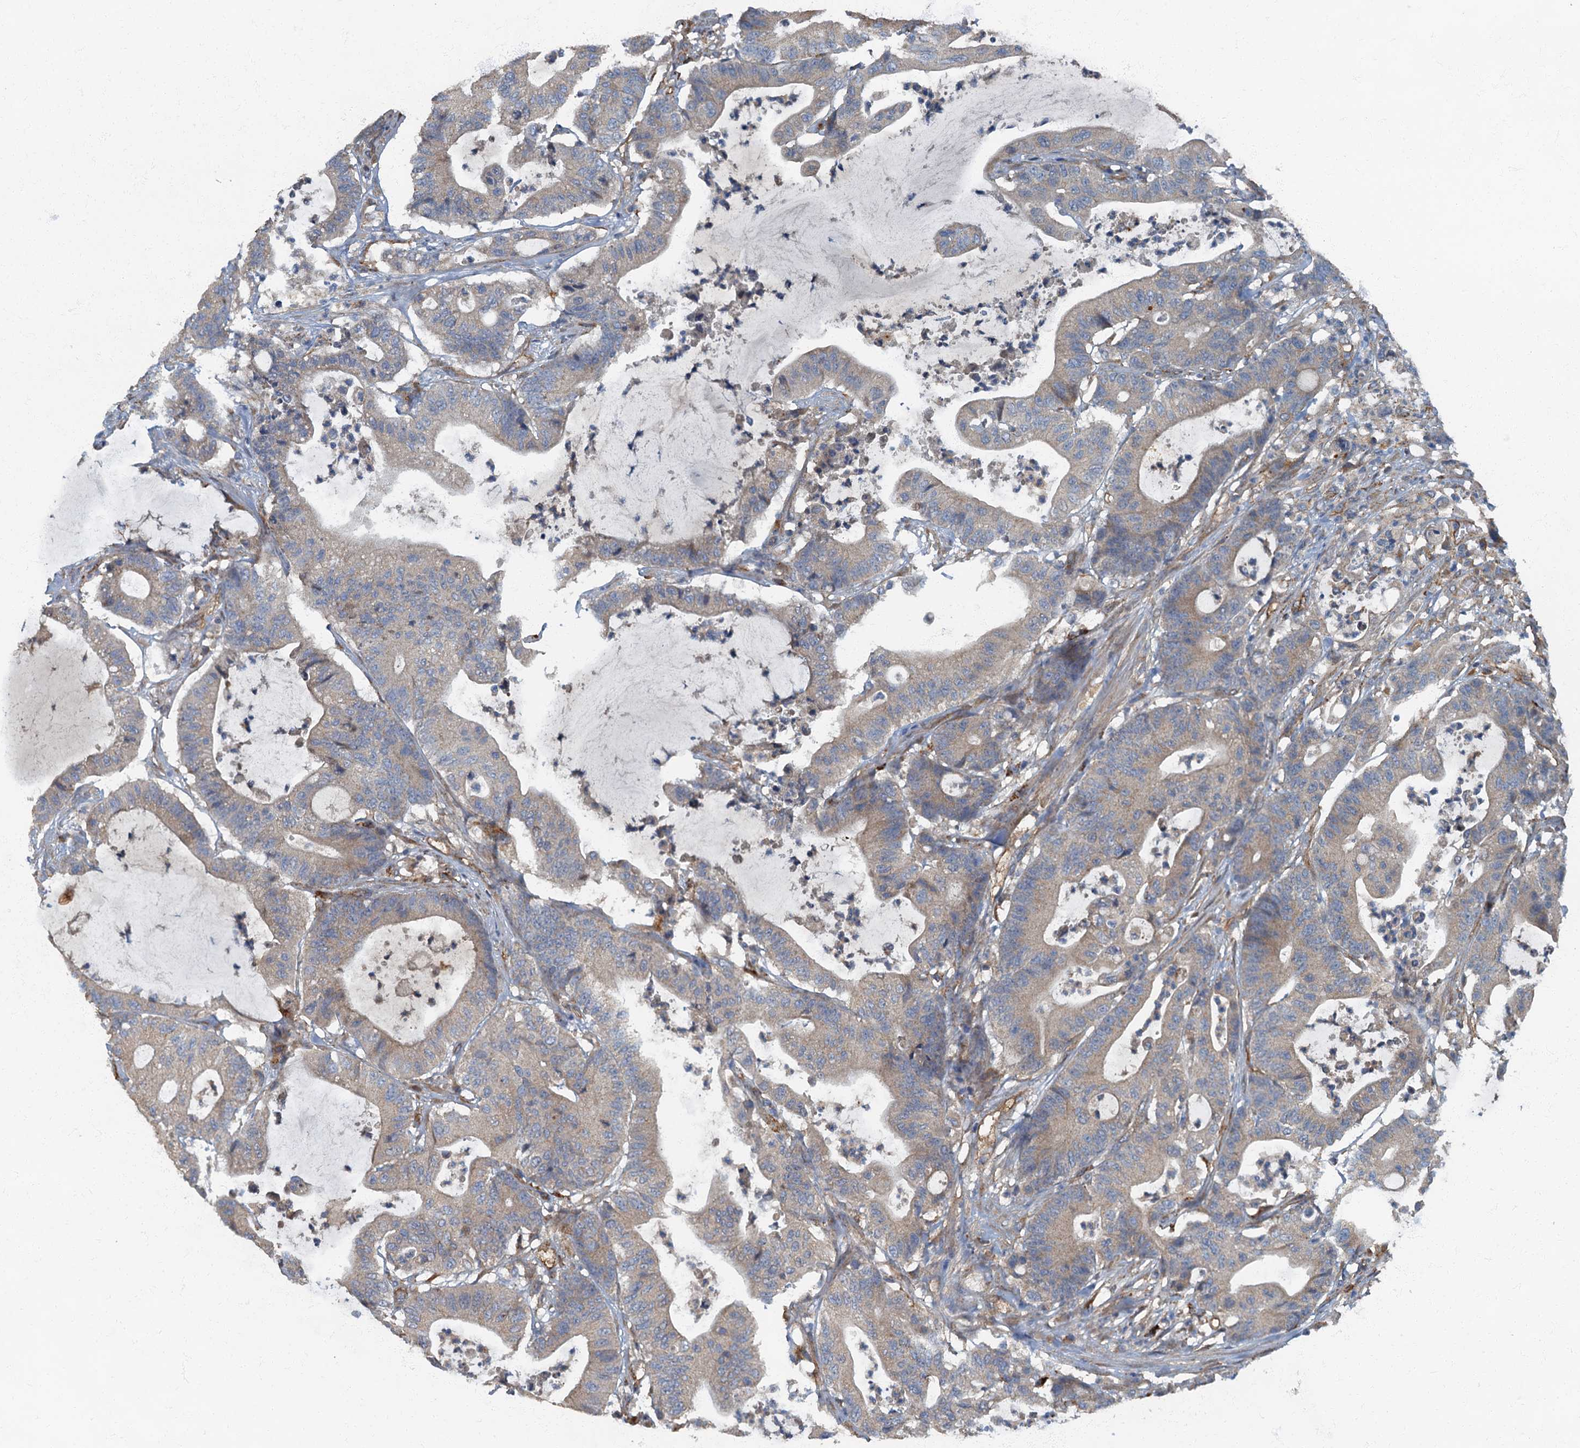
{"staining": {"intensity": "weak", "quantity": "<25%", "location": "cytoplasmic/membranous"}, "tissue": "colorectal cancer", "cell_type": "Tumor cells", "image_type": "cancer", "snomed": [{"axis": "morphology", "description": "Adenocarcinoma, NOS"}, {"axis": "topography", "description": "Colon"}], "caption": "High magnification brightfield microscopy of adenocarcinoma (colorectal) stained with DAB (brown) and counterstained with hematoxylin (blue): tumor cells show no significant expression. (DAB IHC with hematoxylin counter stain).", "gene": "ARL11", "patient": {"sex": "female", "age": 84}}